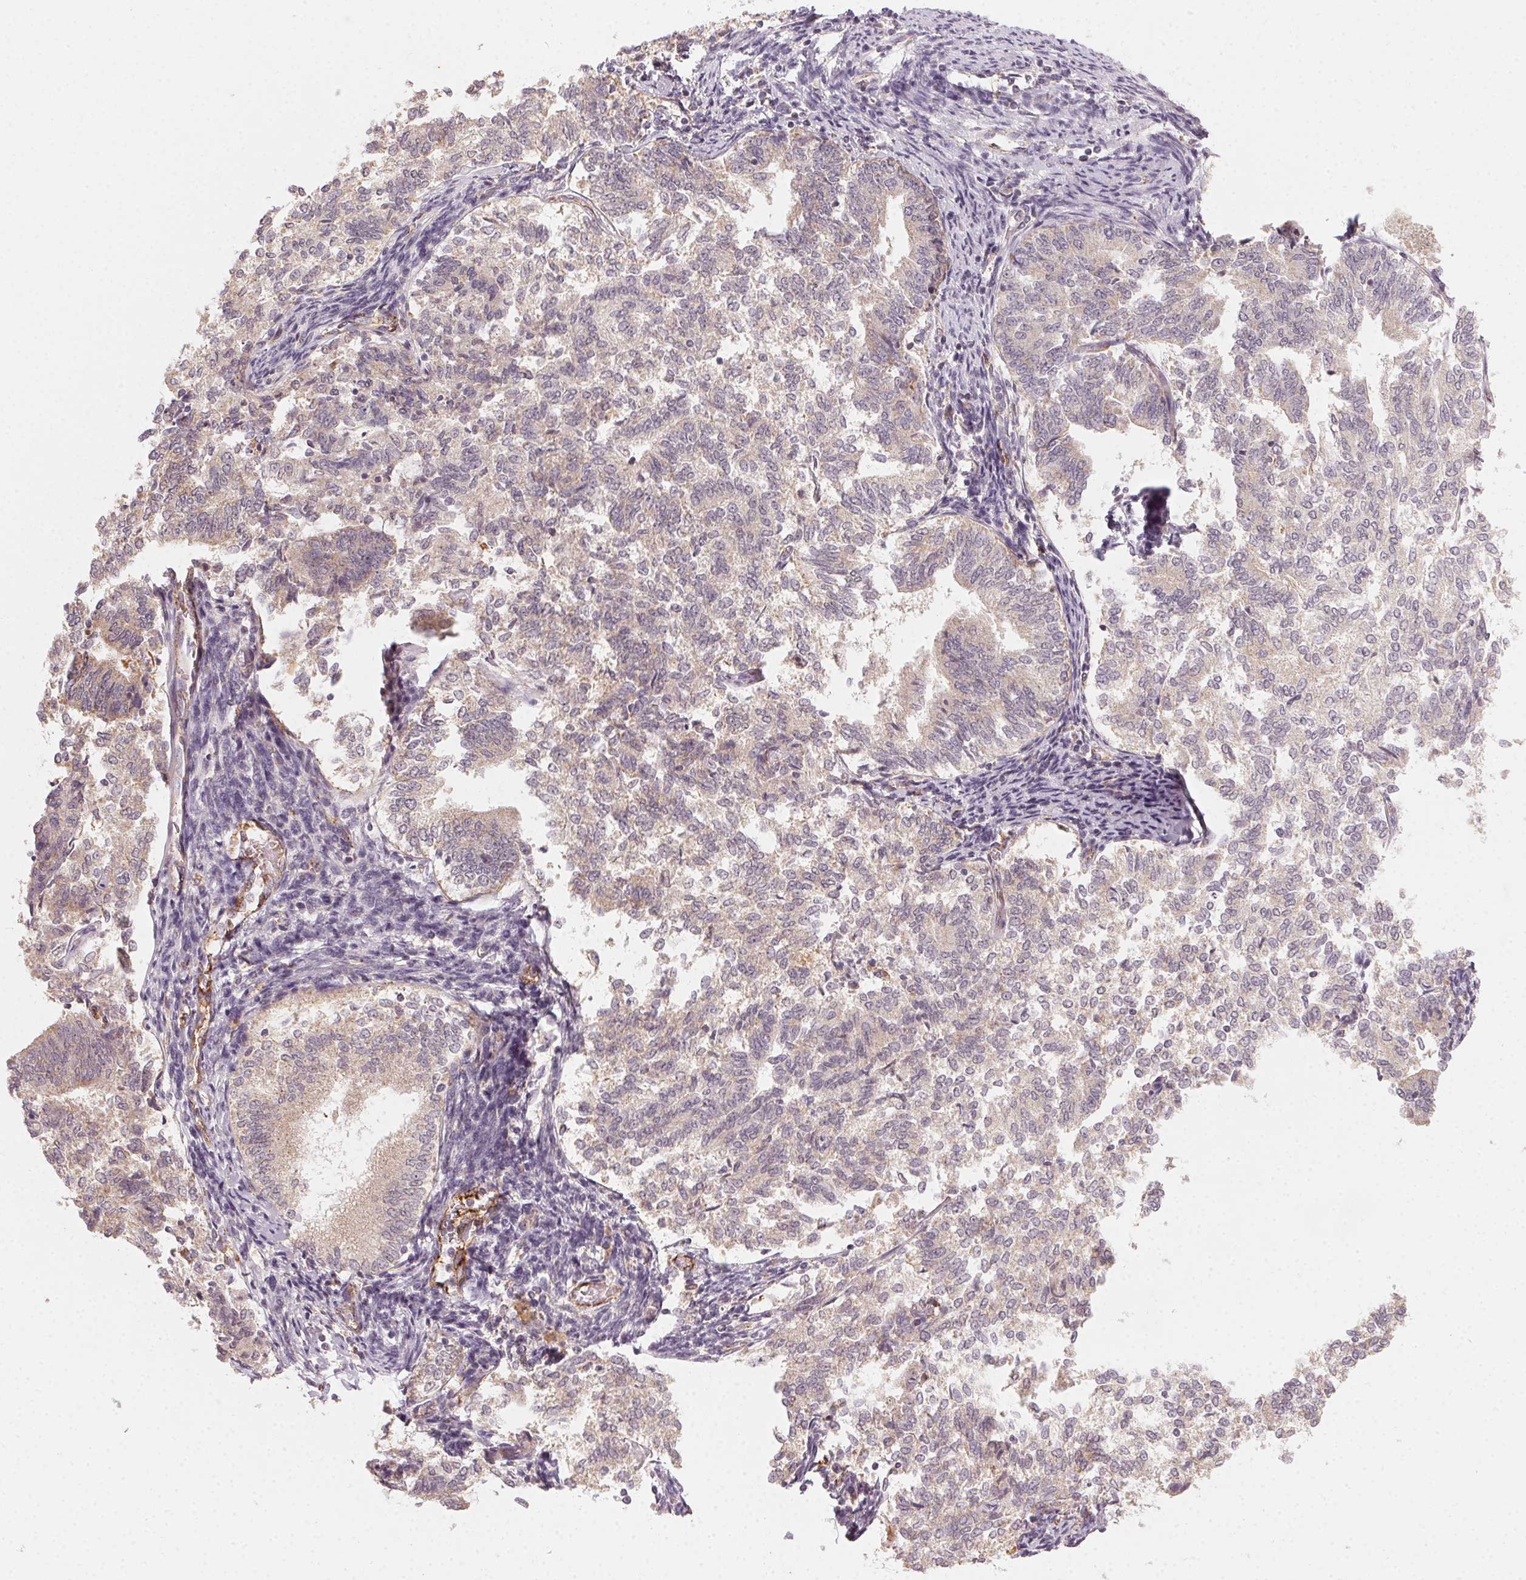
{"staining": {"intensity": "weak", "quantity": "25%-75%", "location": "cytoplasmic/membranous"}, "tissue": "endometrial cancer", "cell_type": "Tumor cells", "image_type": "cancer", "snomed": [{"axis": "morphology", "description": "Adenocarcinoma, NOS"}, {"axis": "topography", "description": "Endometrium"}], "caption": "An image showing weak cytoplasmic/membranous positivity in about 25%-75% of tumor cells in endometrial adenocarcinoma, as visualized by brown immunohistochemical staining.", "gene": "NCOA4", "patient": {"sex": "female", "age": 65}}